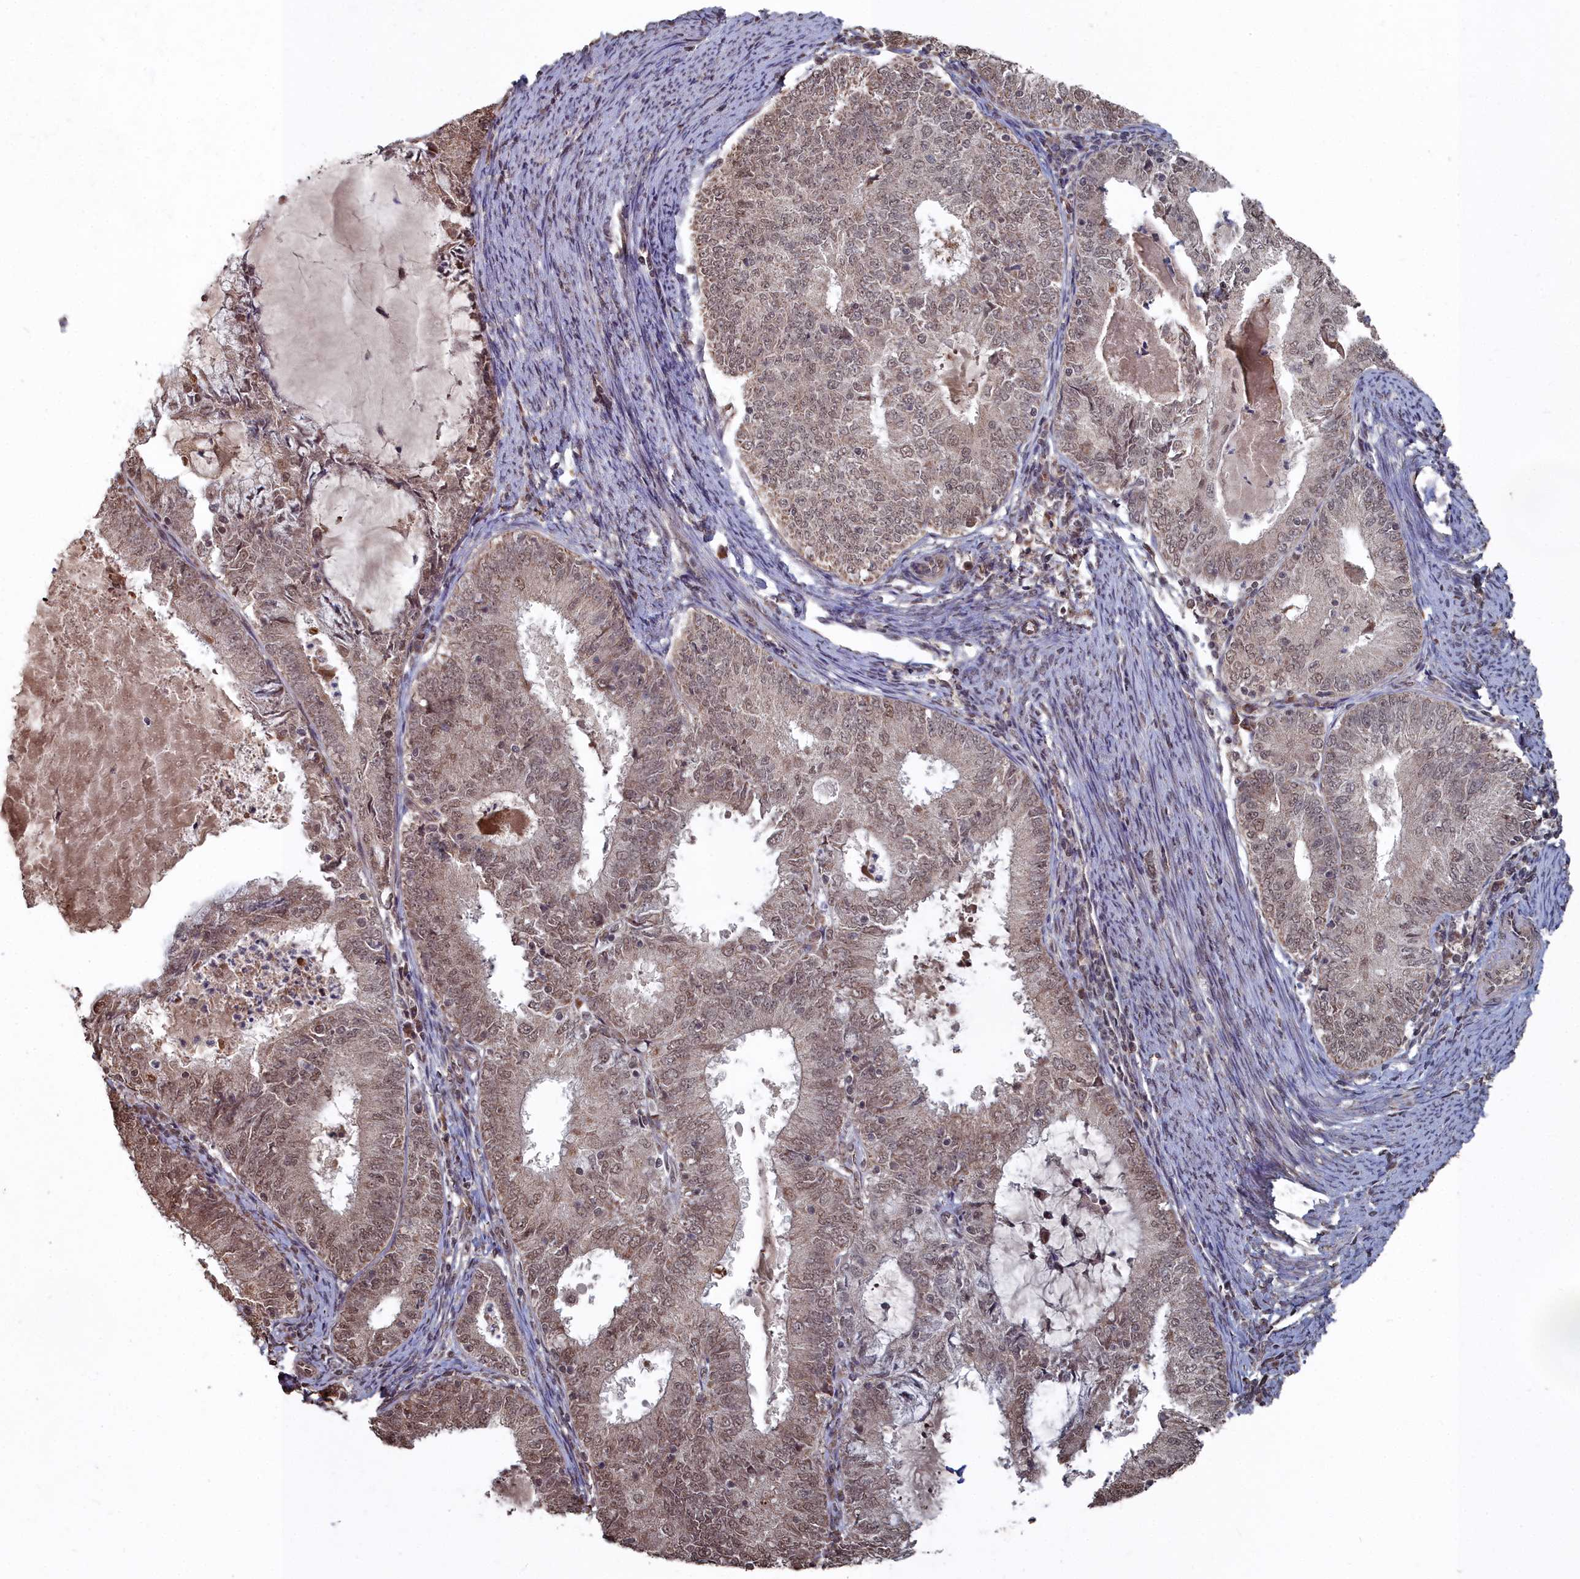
{"staining": {"intensity": "moderate", "quantity": ">75%", "location": "cytoplasmic/membranous,nuclear"}, "tissue": "endometrial cancer", "cell_type": "Tumor cells", "image_type": "cancer", "snomed": [{"axis": "morphology", "description": "Adenocarcinoma, NOS"}, {"axis": "topography", "description": "Endometrium"}], "caption": "This histopathology image demonstrates IHC staining of endometrial cancer, with medium moderate cytoplasmic/membranous and nuclear positivity in about >75% of tumor cells.", "gene": "CCNP", "patient": {"sex": "female", "age": 57}}